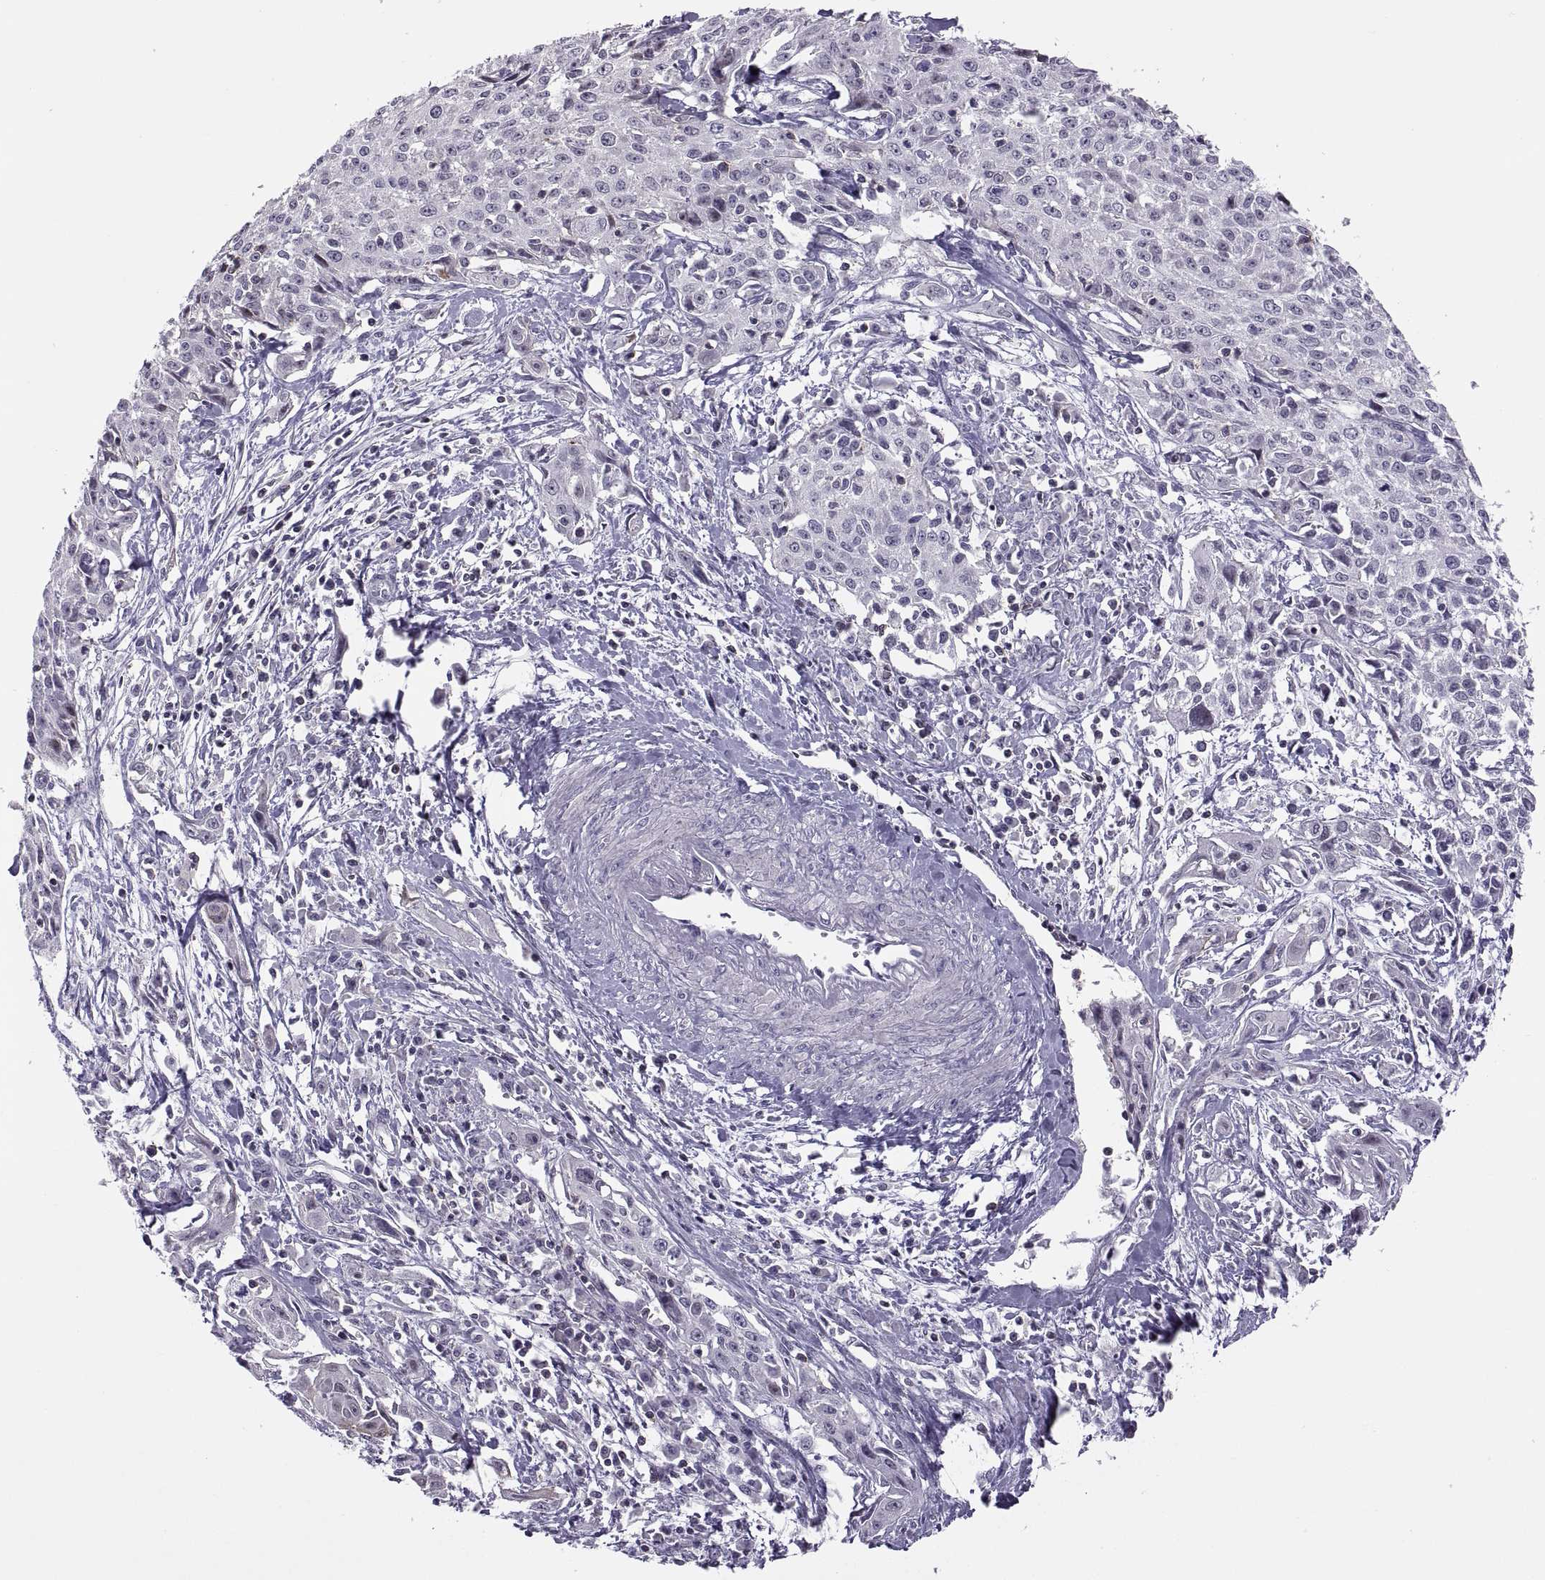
{"staining": {"intensity": "negative", "quantity": "none", "location": "none"}, "tissue": "cervical cancer", "cell_type": "Tumor cells", "image_type": "cancer", "snomed": [{"axis": "morphology", "description": "Squamous cell carcinoma, NOS"}, {"axis": "topography", "description": "Cervix"}], "caption": "Immunohistochemistry micrograph of human squamous cell carcinoma (cervical) stained for a protein (brown), which exhibits no staining in tumor cells.", "gene": "TTC21A", "patient": {"sex": "female", "age": 38}}